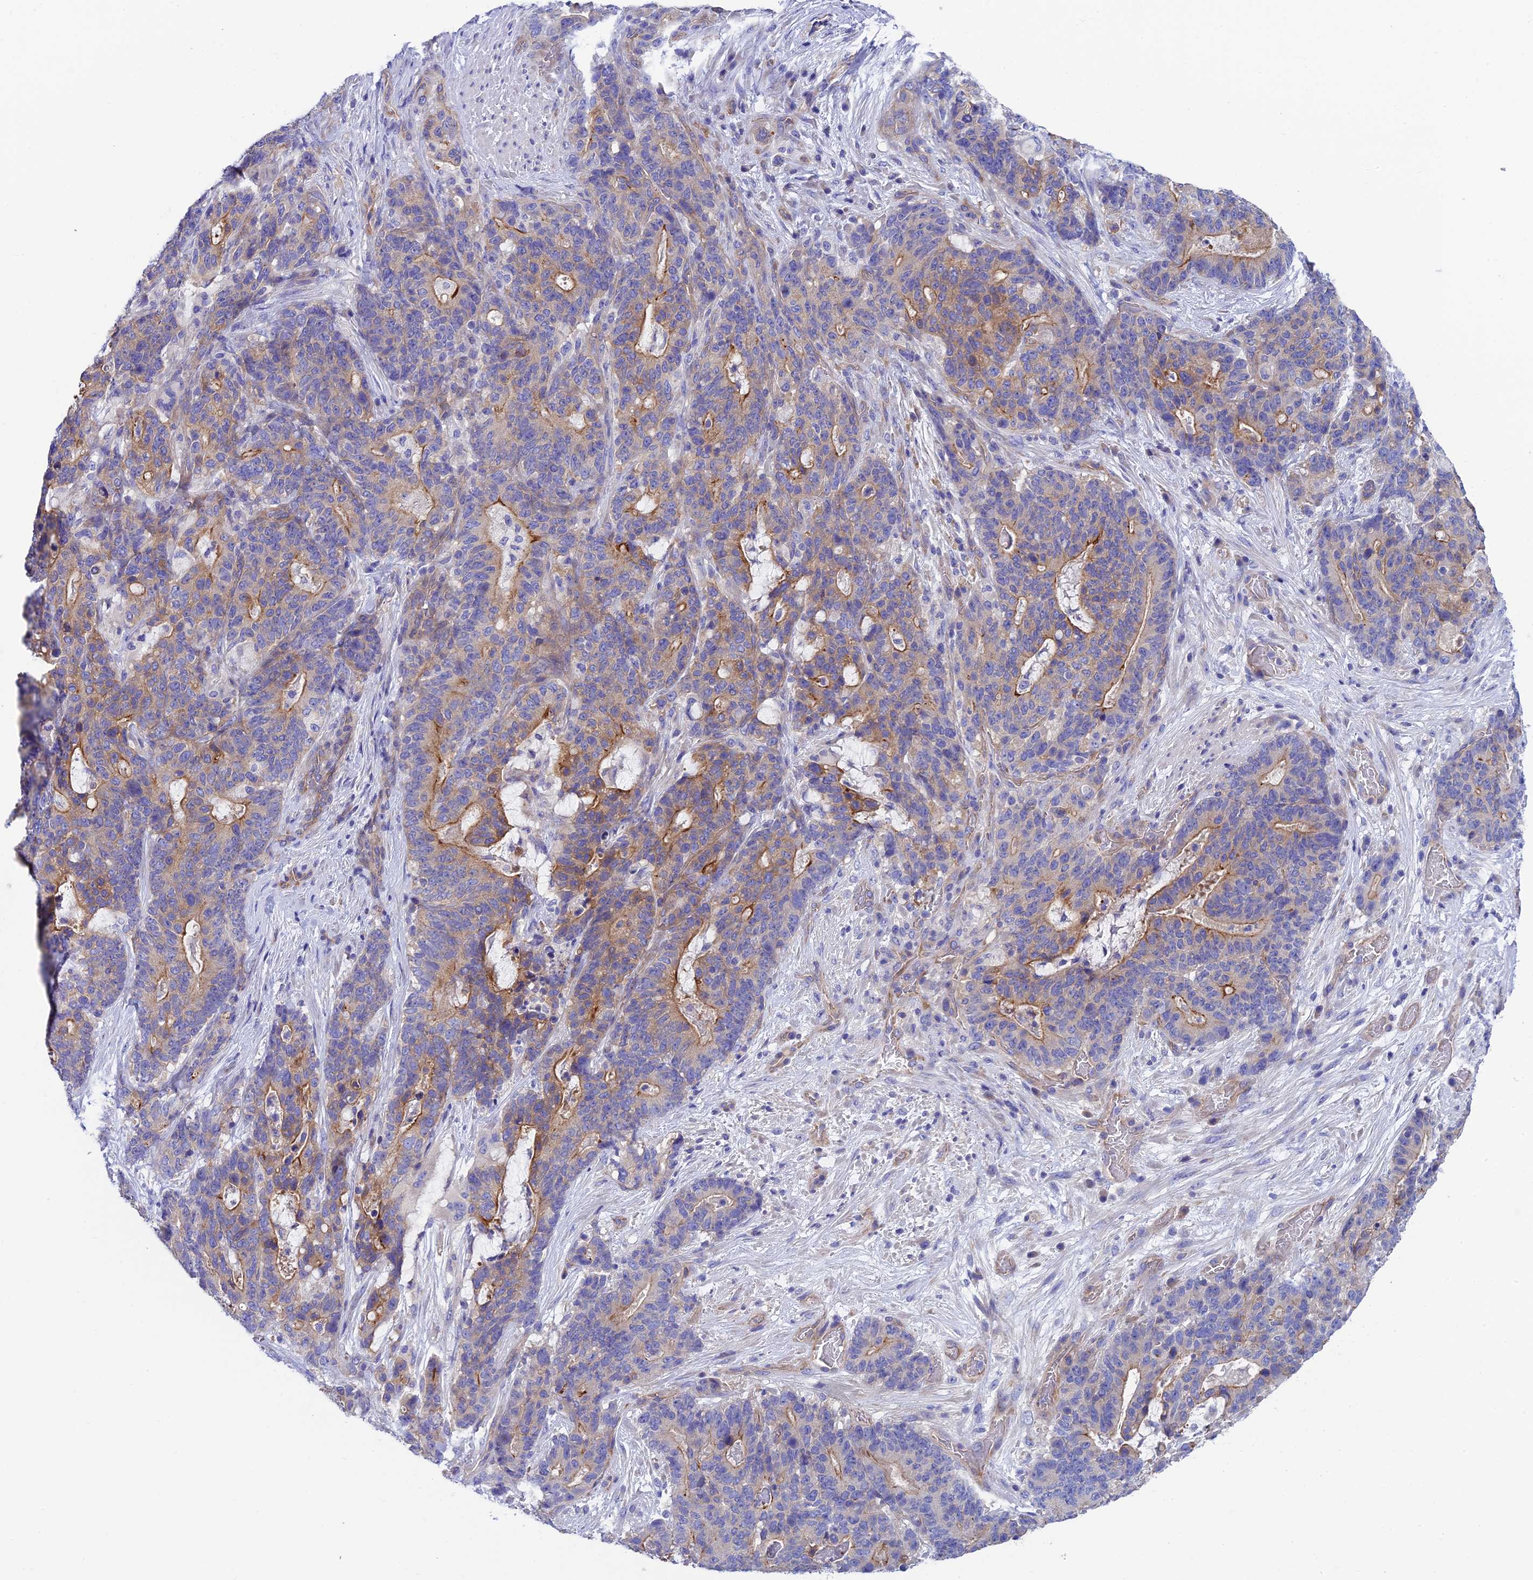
{"staining": {"intensity": "moderate", "quantity": "25%-75%", "location": "cytoplasmic/membranous"}, "tissue": "stomach cancer", "cell_type": "Tumor cells", "image_type": "cancer", "snomed": [{"axis": "morphology", "description": "Normal tissue, NOS"}, {"axis": "morphology", "description": "Adenocarcinoma, NOS"}, {"axis": "topography", "description": "Stomach"}], "caption": "Immunohistochemical staining of human stomach adenocarcinoma demonstrates medium levels of moderate cytoplasmic/membranous protein expression in about 25%-75% of tumor cells.", "gene": "PPFIA3", "patient": {"sex": "female", "age": 64}}